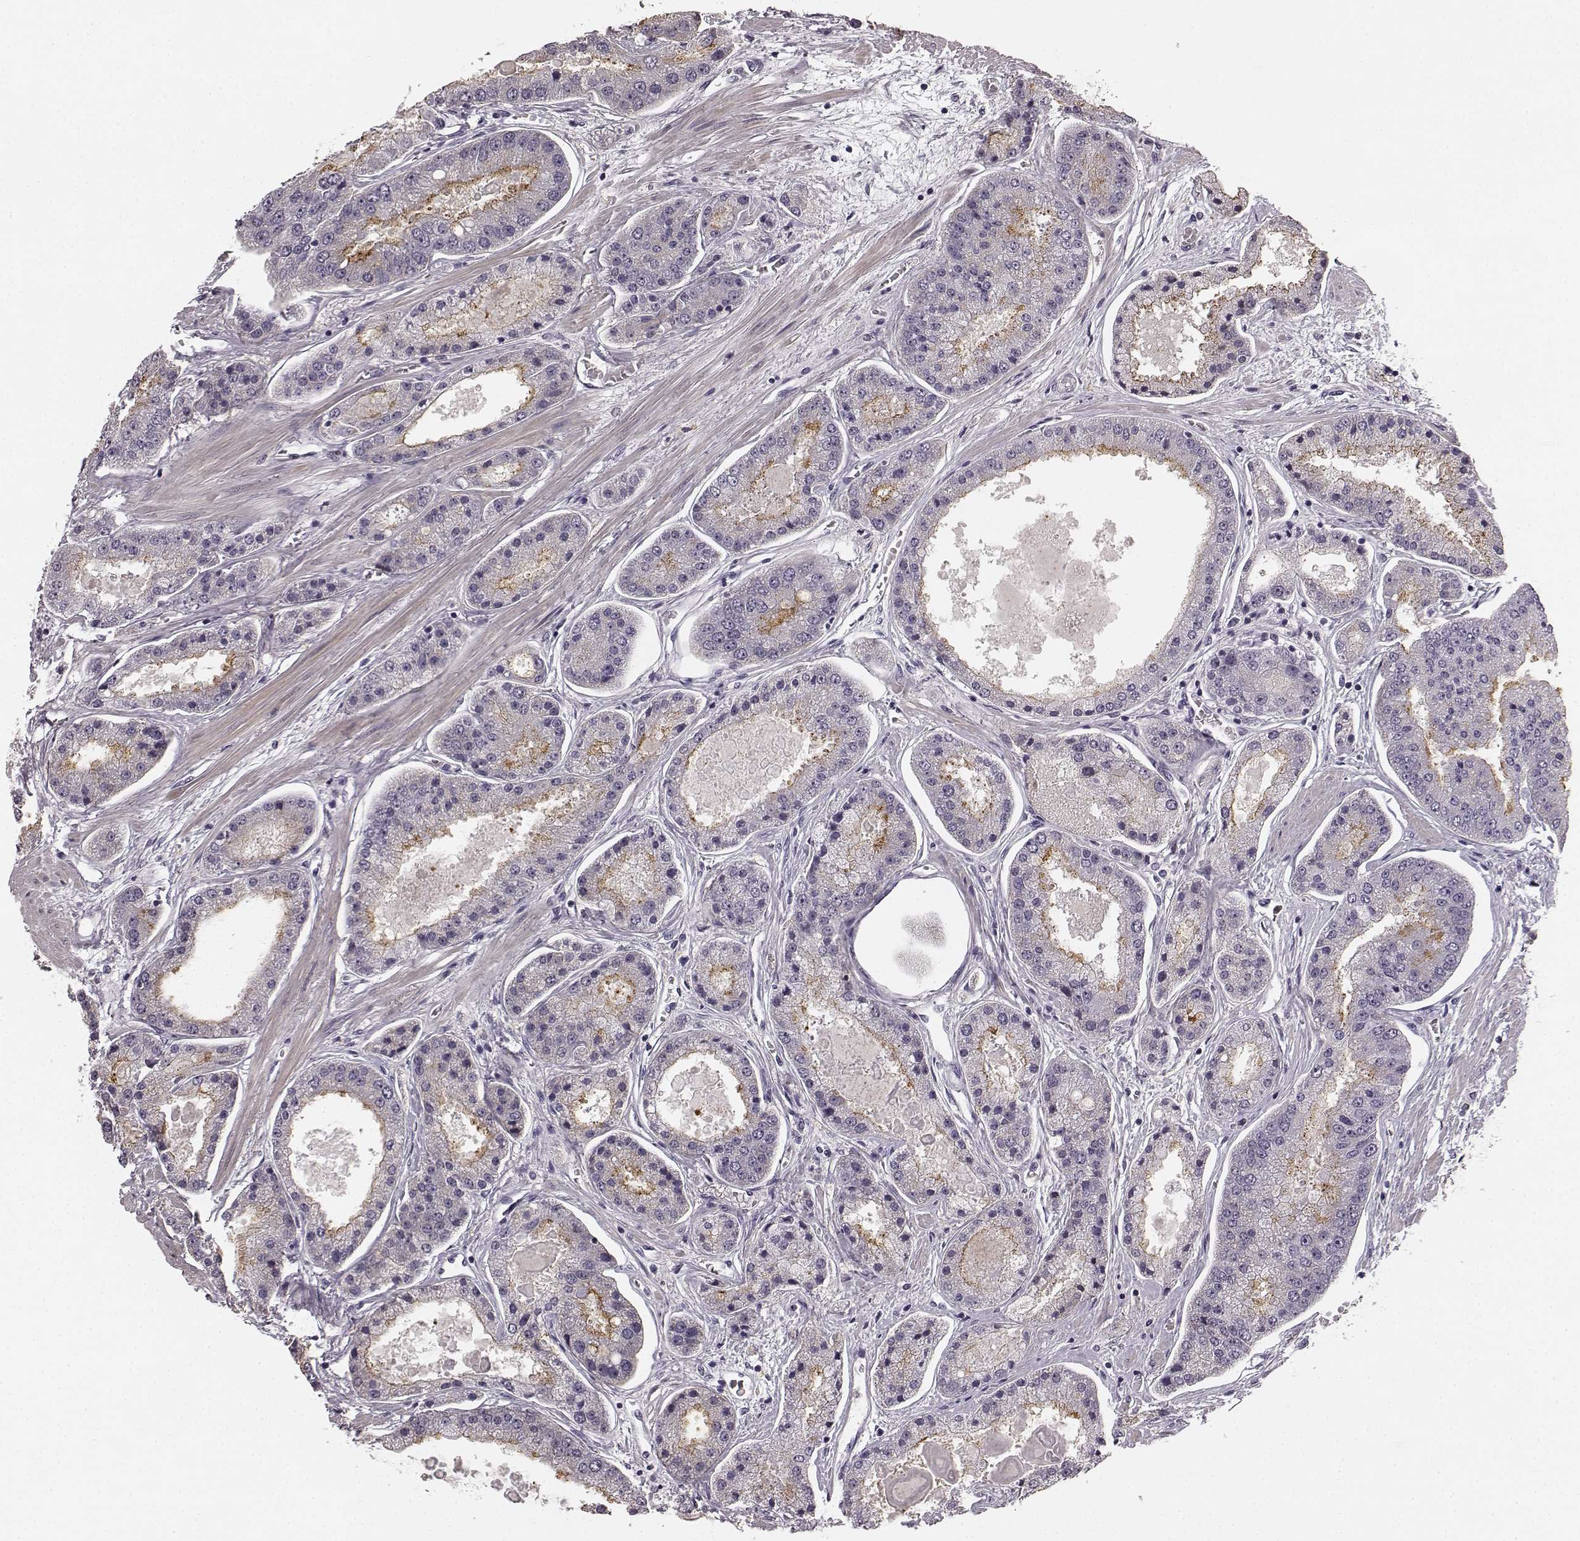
{"staining": {"intensity": "moderate", "quantity": "<25%", "location": "cytoplasmic/membranous"}, "tissue": "prostate cancer", "cell_type": "Tumor cells", "image_type": "cancer", "snomed": [{"axis": "morphology", "description": "Adenocarcinoma, High grade"}, {"axis": "topography", "description": "Prostate"}], "caption": "Immunohistochemical staining of human prostate cancer demonstrates low levels of moderate cytoplasmic/membranous positivity in about <25% of tumor cells.", "gene": "RIT2", "patient": {"sex": "male", "age": 67}}